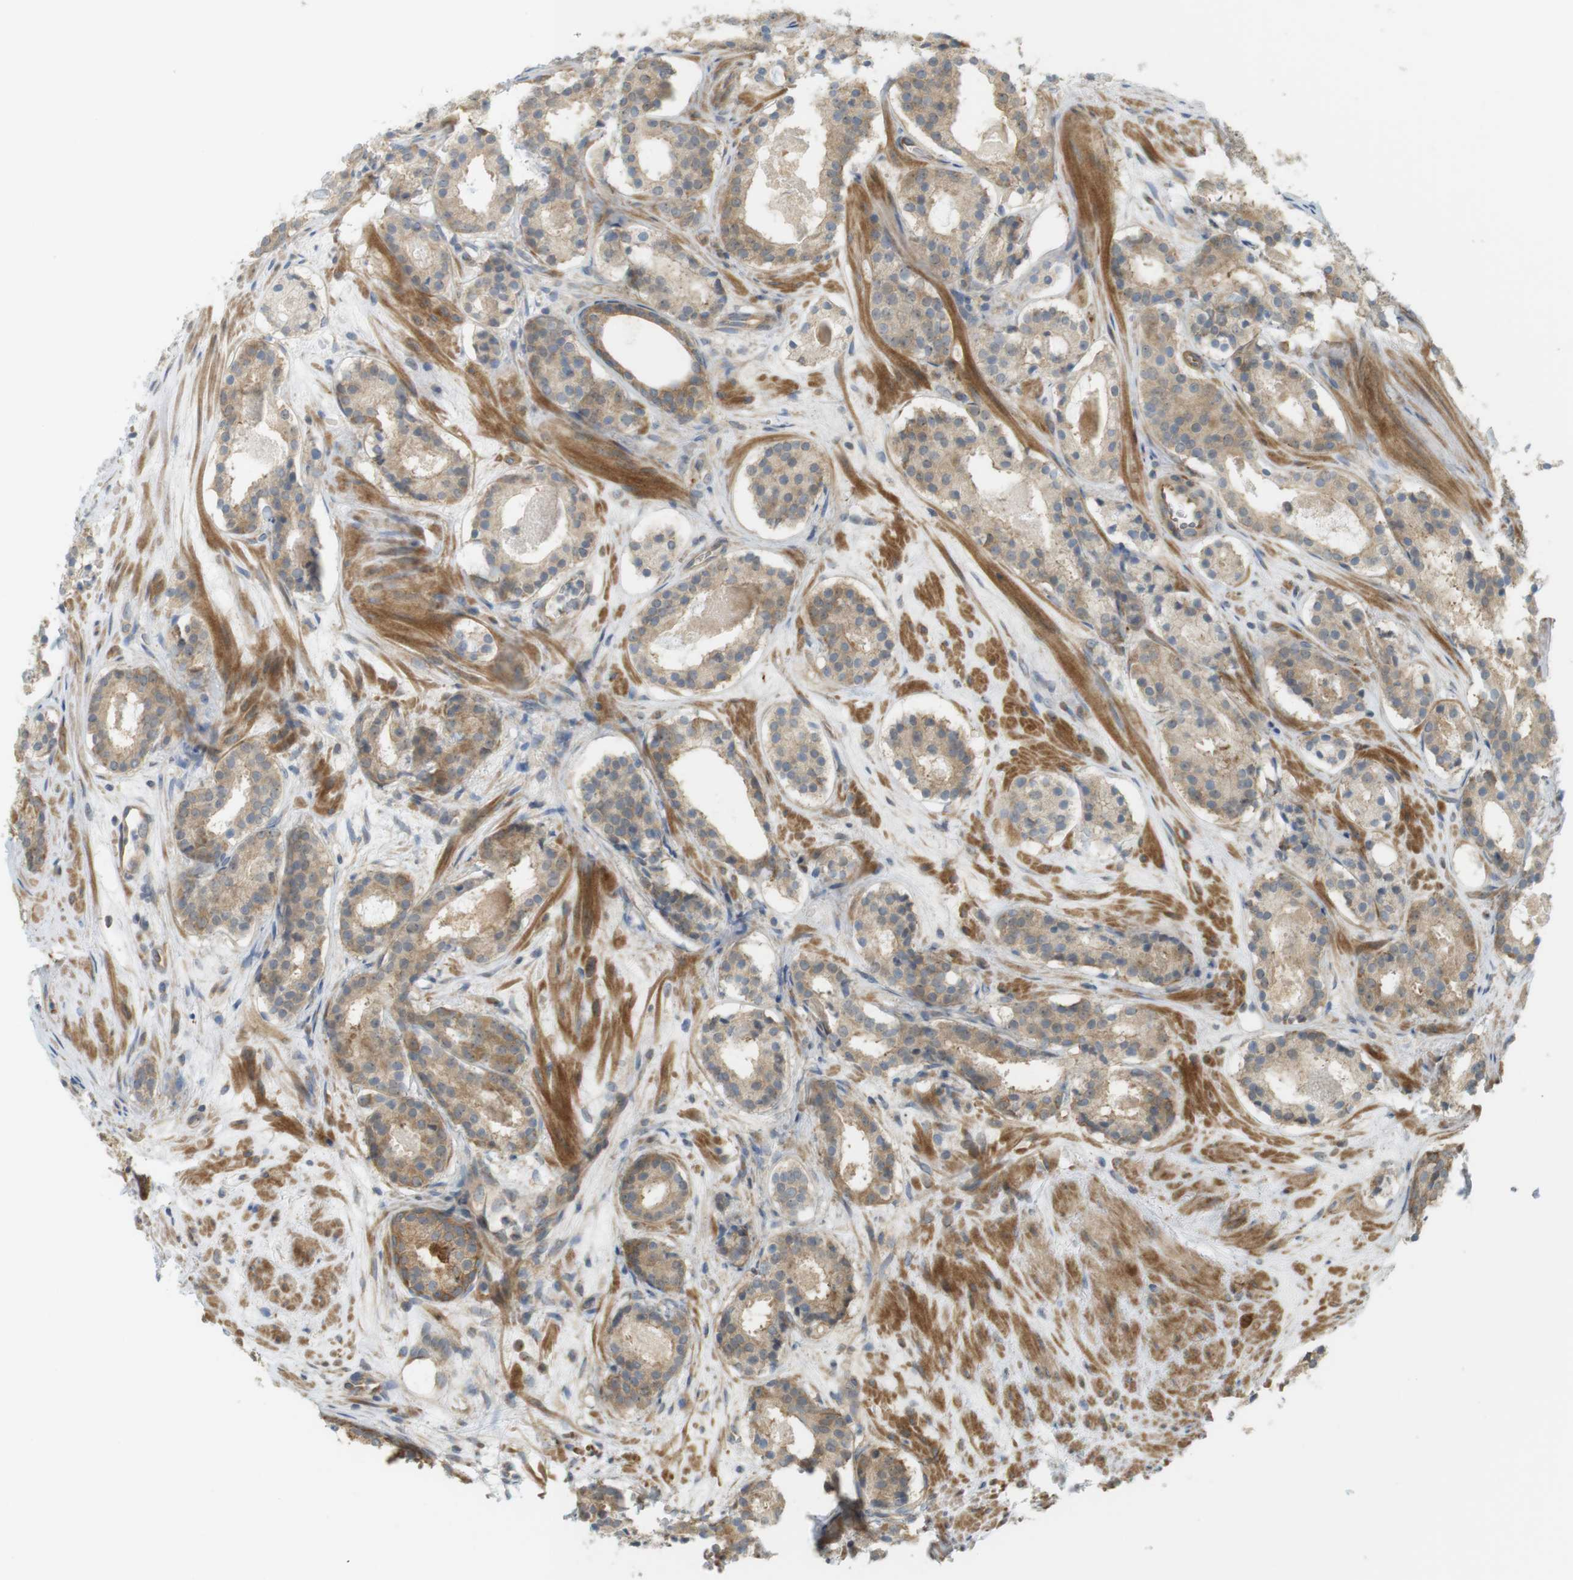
{"staining": {"intensity": "moderate", "quantity": ">75%", "location": "cytoplasmic/membranous"}, "tissue": "prostate cancer", "cell_type": "Tumor cells", "image_type": "cancer", "snomed": [{"axis": "morphology", "description": "Adenocarcinoma, Low grade"}, {"axis": "topography", "description": "Prostate"}], "caption": "Protein expression analysis of prostate cancer demonstrates moderate cytoplasmic/membranous staining in approximately >75% of tumor cells. (DAB (3,3'-diaminobenzidine) IHC, brown staining for protein, blue staining for nuclei).", "gene": "PA2G4", "patient": {"sex": "male", "age": 69}}